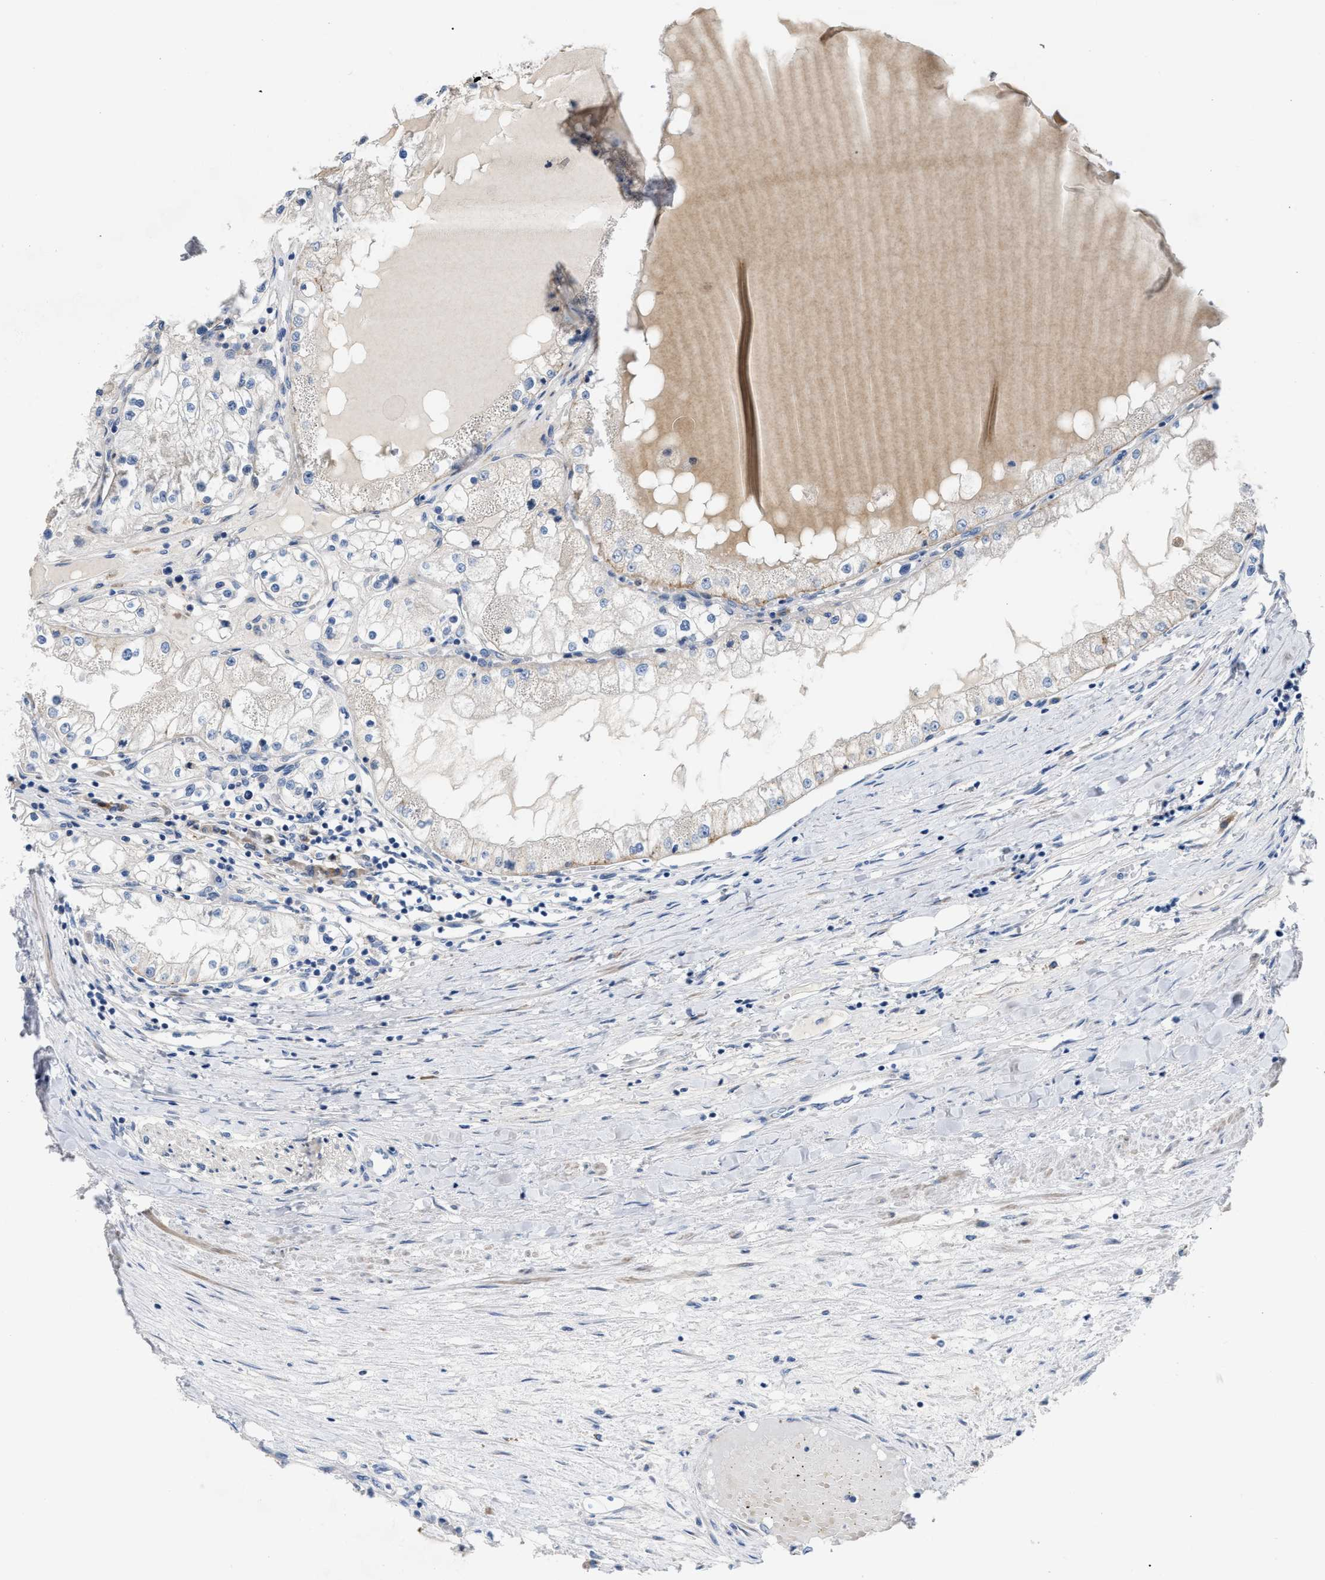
{"staining": {"intensity": "negative", "quantity": "none", "location": "none"}, "tissue": "renal cancer", "cell_type": "Tumor cells", "image_type": "cancer", "snomed": [{"axis": "morphology", "description": "Adenocarcinoma, NOS"}, {"axis": "topography", "description": "Kidney"}], "caption": "This histopathology image is of renal adenocarcinoma stained with immunohistochemistry to label a protein in brown with the nuclei are counter-stained blue. There is no positivity in tumor cells.", "gene": "DHX58", "patient": {"sex": "male", "age": 68}}